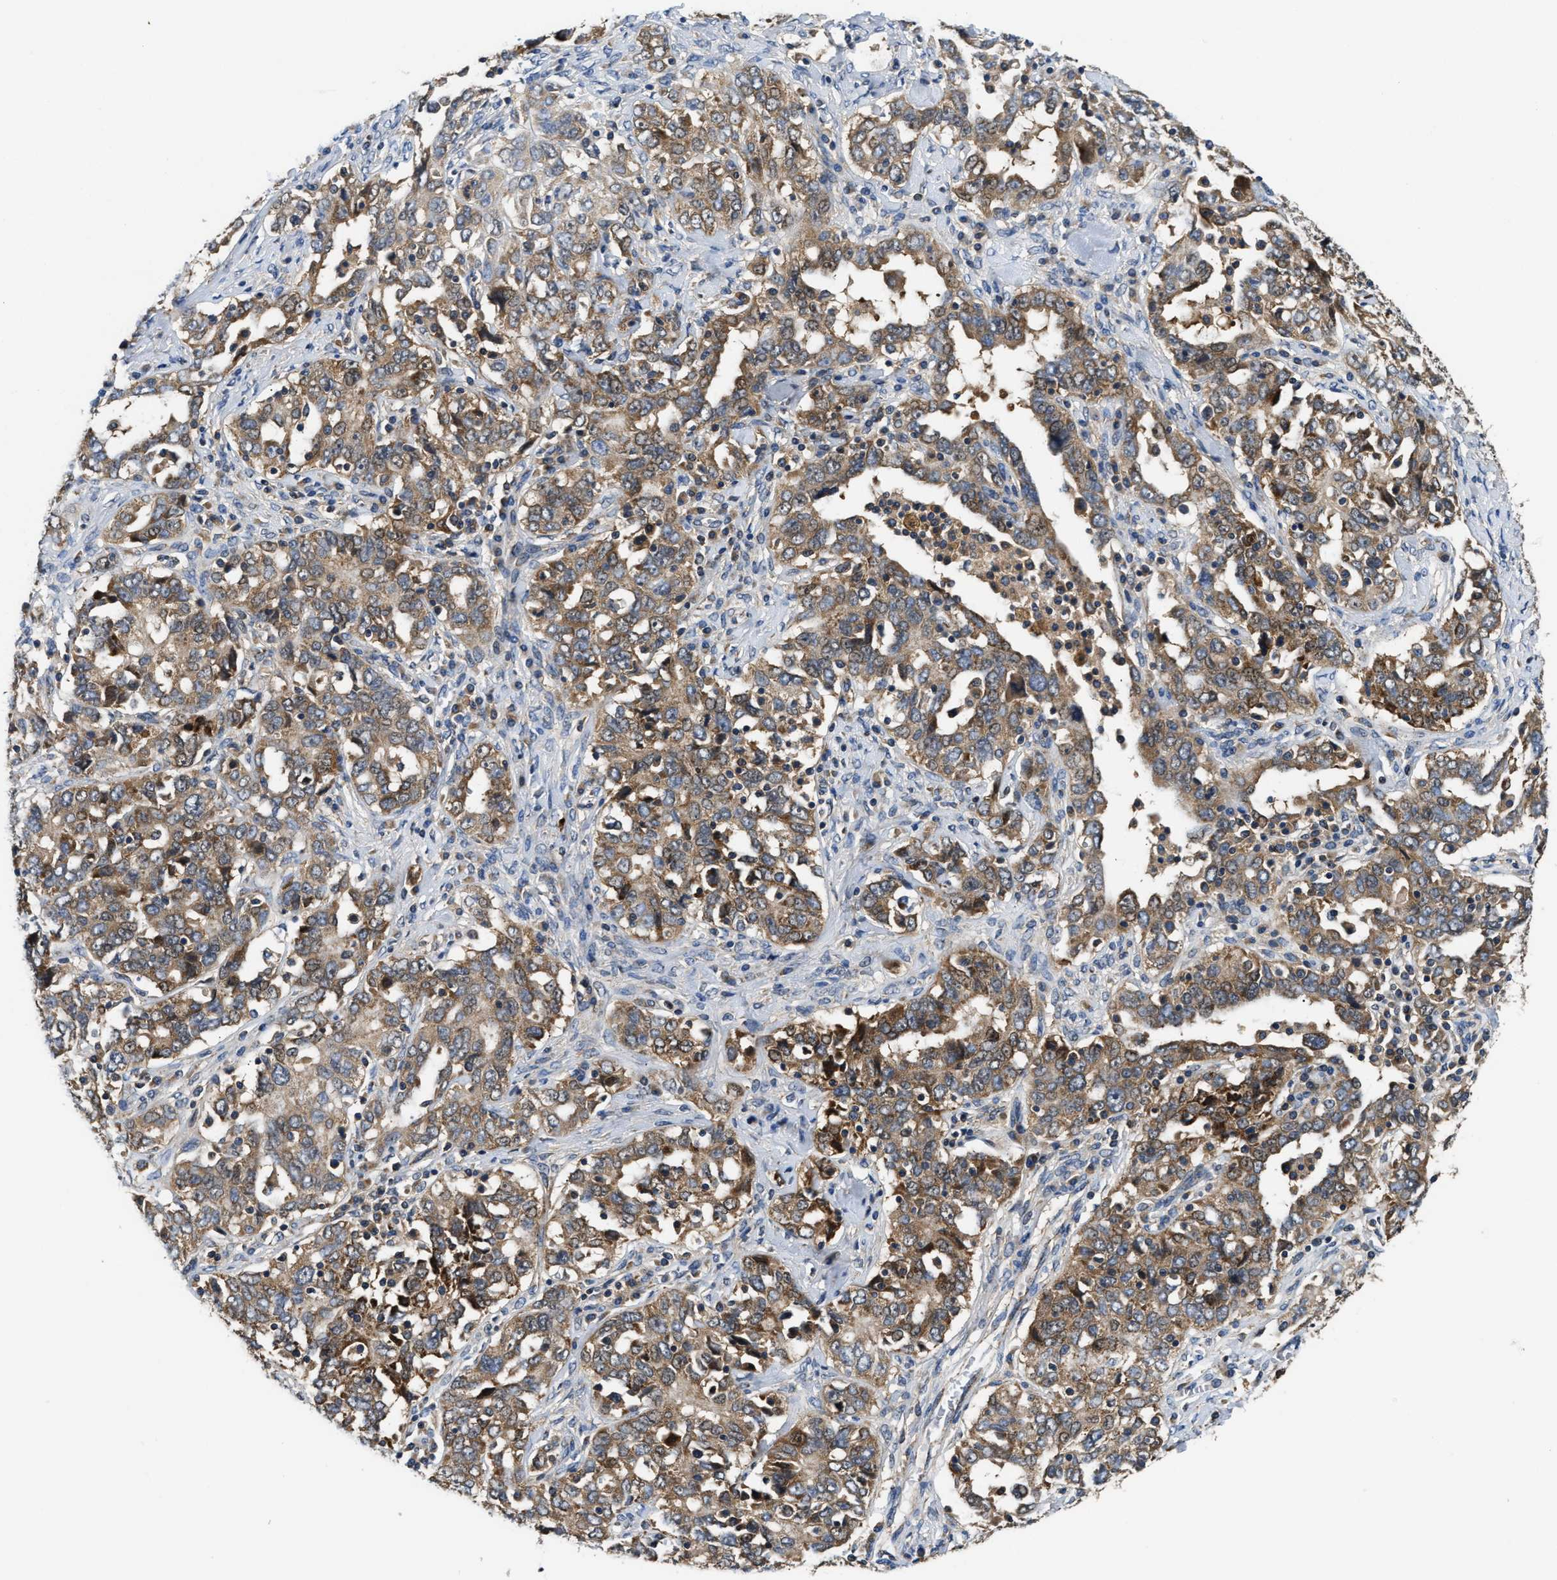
{"staining": {"intensity": "moderate", "quantity": ">75%", "location": "cytoplasmic/membranous"}, "tissue": "ovarian cancer", "cell_type": "Tumor cells", "image_type": "cancer", "snomed": [{"axis": "morphology", "description": "Carcinoma, endometroid"}, {"axis": "topography", "description": "Ovary"}], "caption": "Immunohistochemical staining of human ovarian cancer demonstrates medium levels of moderate cytoplasmic/membranous expression in about >75% of tumor cells. (DAB (3,3'-diaminobenzidine) IHC, brown staining for protein, blue staining for nuclei).", "gene": "CCM2", "patient": {"sex": "female", "age": 62}}